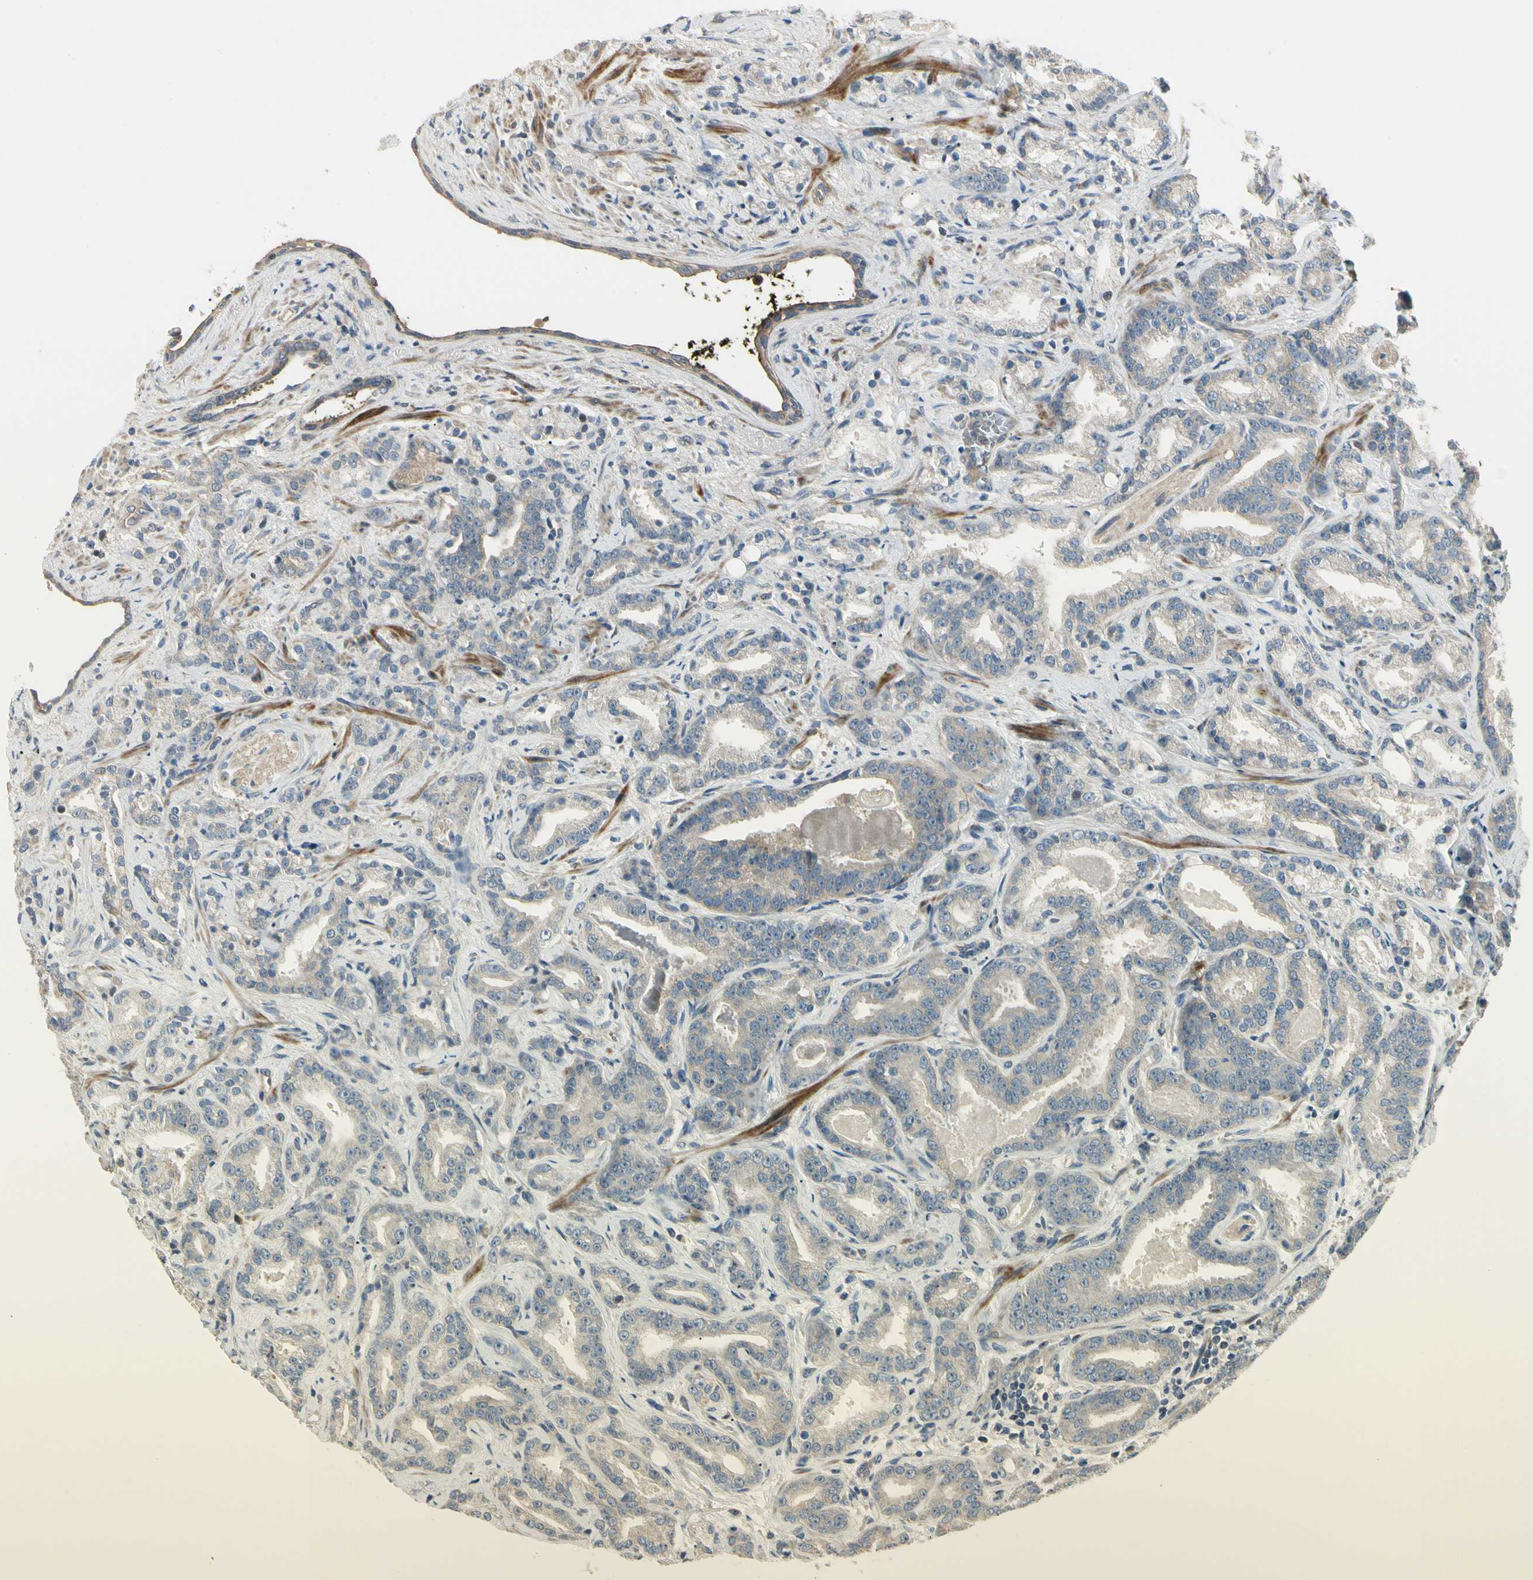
{"staining": {"intensity": "negative", "quantity": "none", "location": "none"}, "tissue": "prostate cancer", "cell_type": "Tumor cells", "image_type": "cancer", "snomed": [{"axis": "morphology", "description": "Adenocarcinoma, Low grade"}, {"axis": "topography", "description": "Prostate"}], "caption": "DAB immunohistochemical staining of prostate cancer exhibits no significant positivity in tumor cells.", "gene": "ADGRA3", "patient": {"sex": "male", "age": 63}}